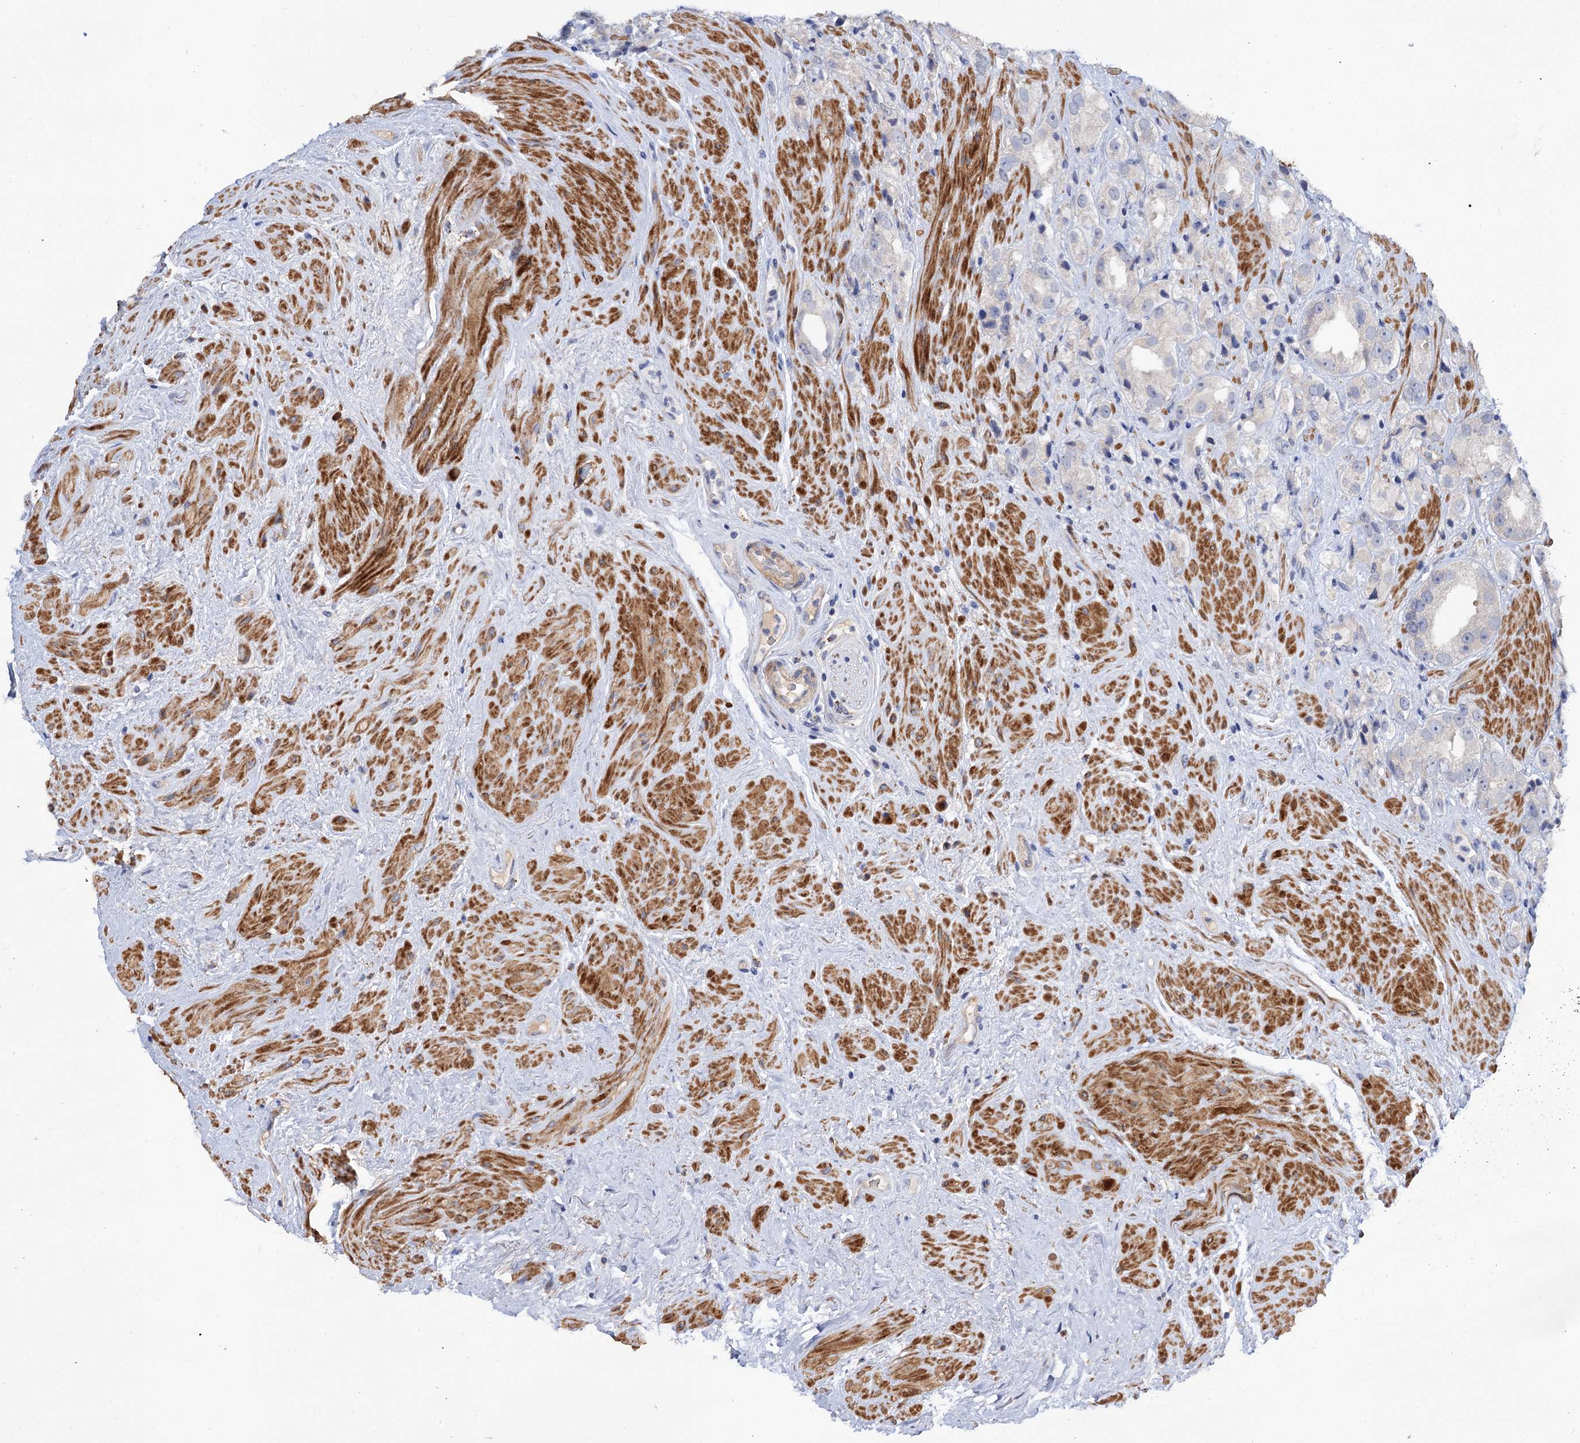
{"staining": {"intensity": "negative", "quantity": "none", "location": "none"}, "tissue": "prostate cancer", "cell_type": "Tumor cells", "image_type": "cancer", "snomed": [{"axis": "morphology", "description": "Adenocarcinoma, NOS"}, {"axis": "topography", "description": "Prostate"}], "caption": "Human prostate cancer (adenocarcinoma) stained for a protein using immunohistochemistry displays no staining in tumor cells.", "gene": "NUDCD2", "patient": {"sex": "male", "age": 79}}